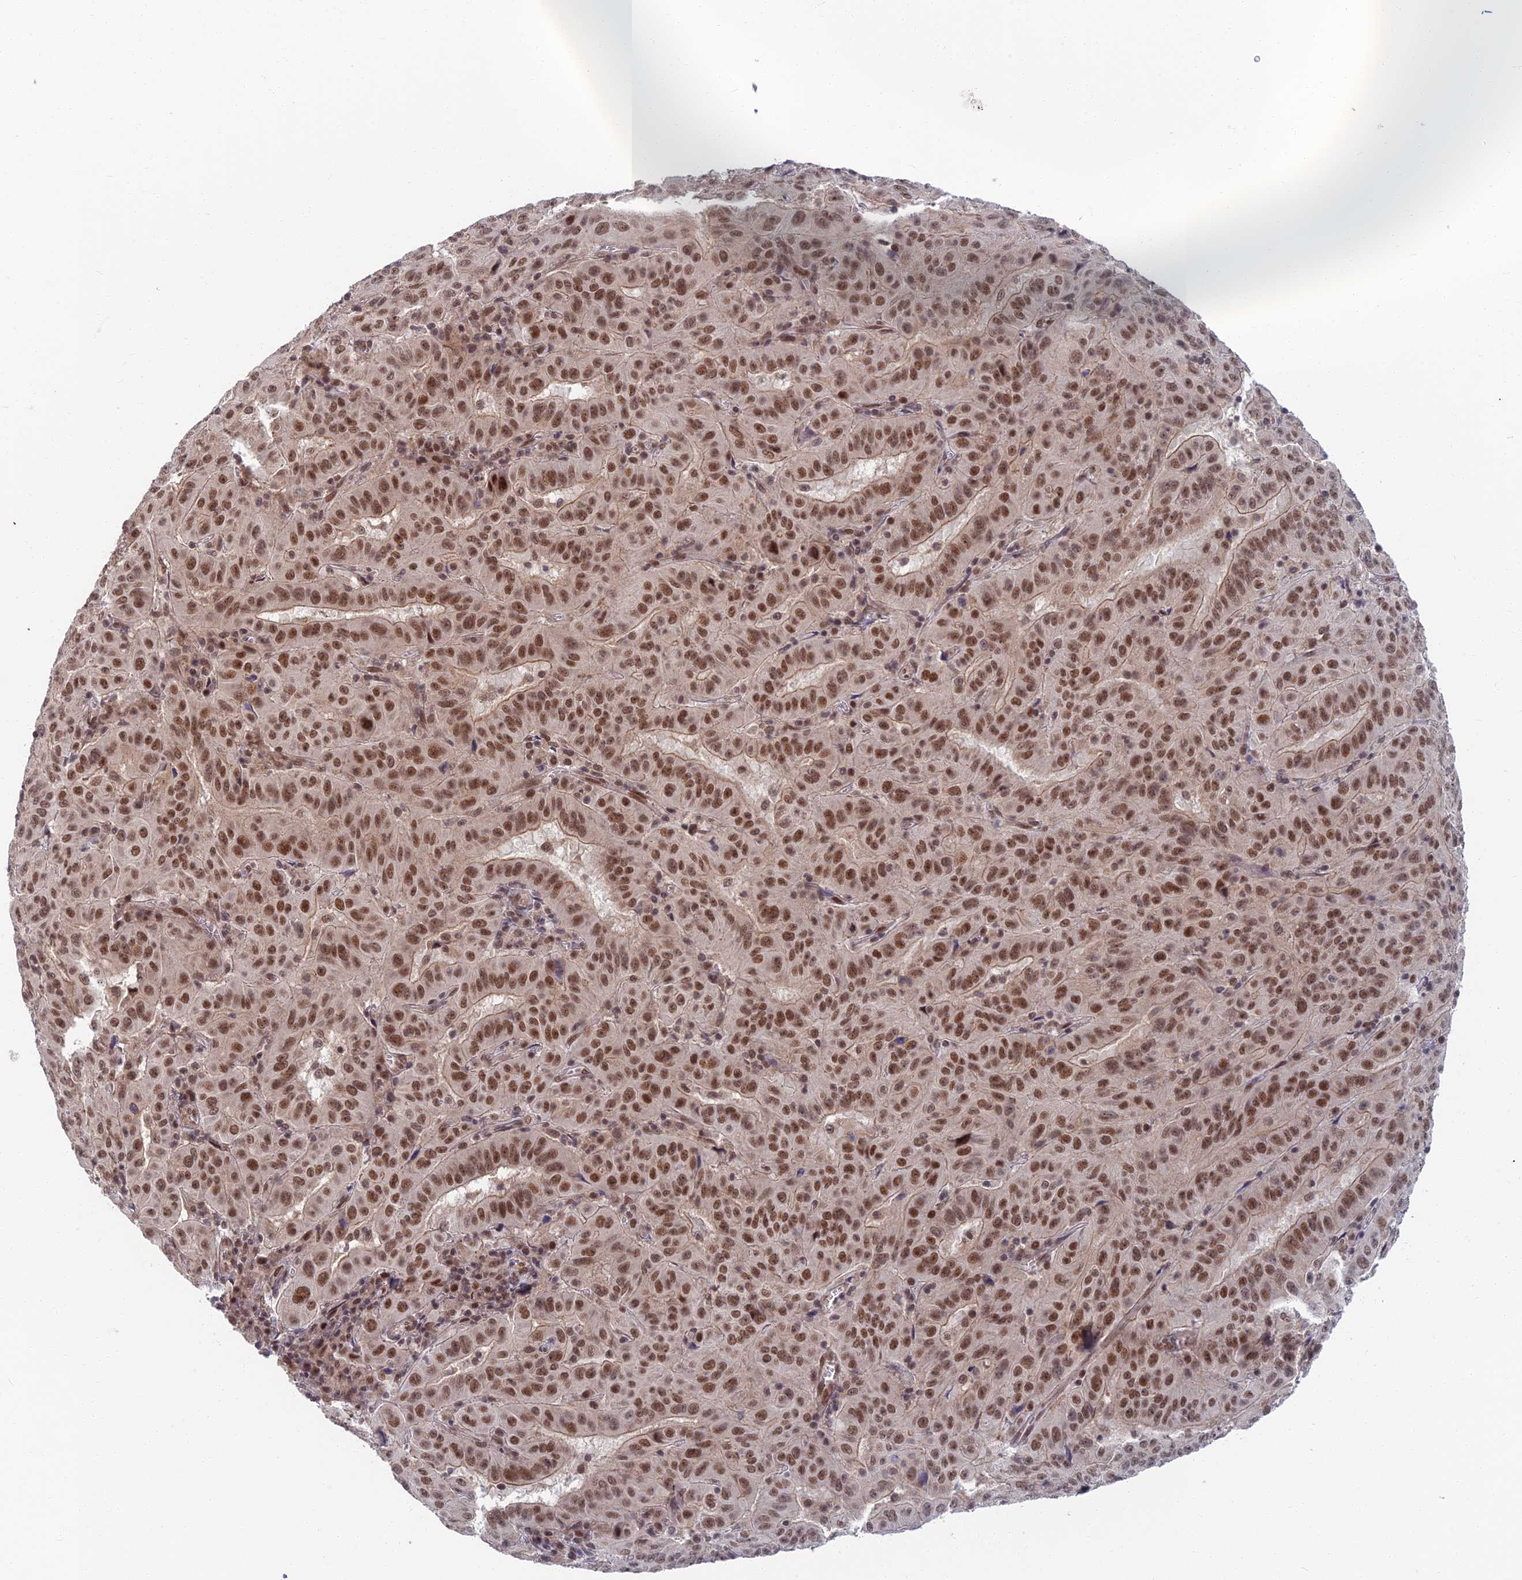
{"staining": {"intensity": "moderate", "quantity": ">75%", "location": "nuclear"}, "tissue": "pancreatic cancer", "cell_type": "Tumor cells", "image_type": "cancer", "snomed": [{"axis": "morphology", "description": "Adenocarcinoma, NOS"}, {"axis": "topography", "description": "Pancreas"}], "caption": "Immunohistochemistry of adenocarcinoma (pancreatic) exhibits medium levels of moderate nuclear expression in approximately >75% of tumor cells.", "gene": "TCEA2", "patient": {"sex": "male", "age": 63}}